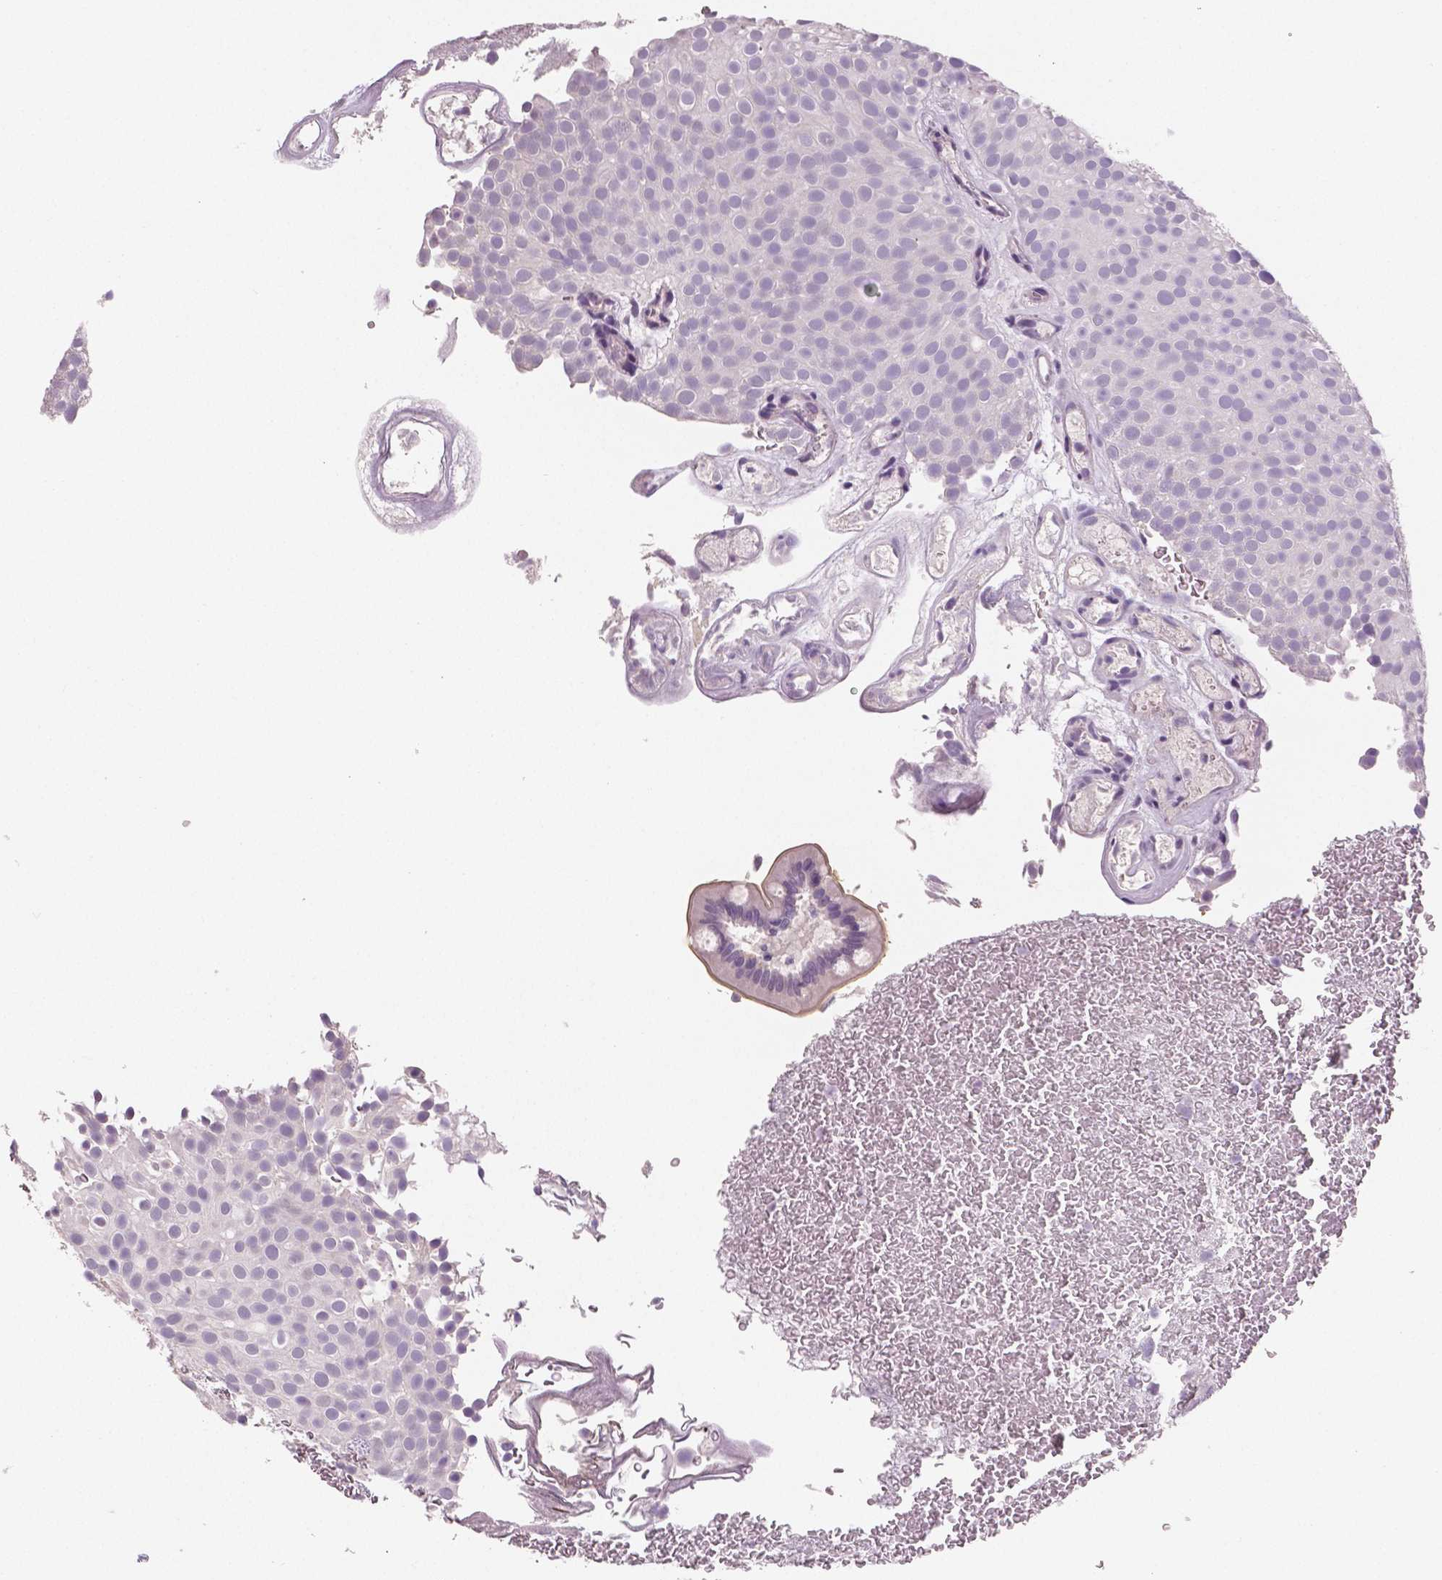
{"staining": {"intensity": "negative", "quantity": "none", "location": "none"}, "tissue": "urothelial cancer", "cell_type": "Tumor cells", "image_type": "cancer", "snomed": [{"axis": "morphology", "description": "Urothelial carcinoma, Low grade"}, {"axis": "topography", "description": "Urinary bladder"}], "caption": "High power microscopy photomicrograph of an IHC photomicrograph of urothelial cancer, revealing no significant staining in tumor cells.", "gene": "TSPAN7", "patient": {"sex": "male", "age": 78}}